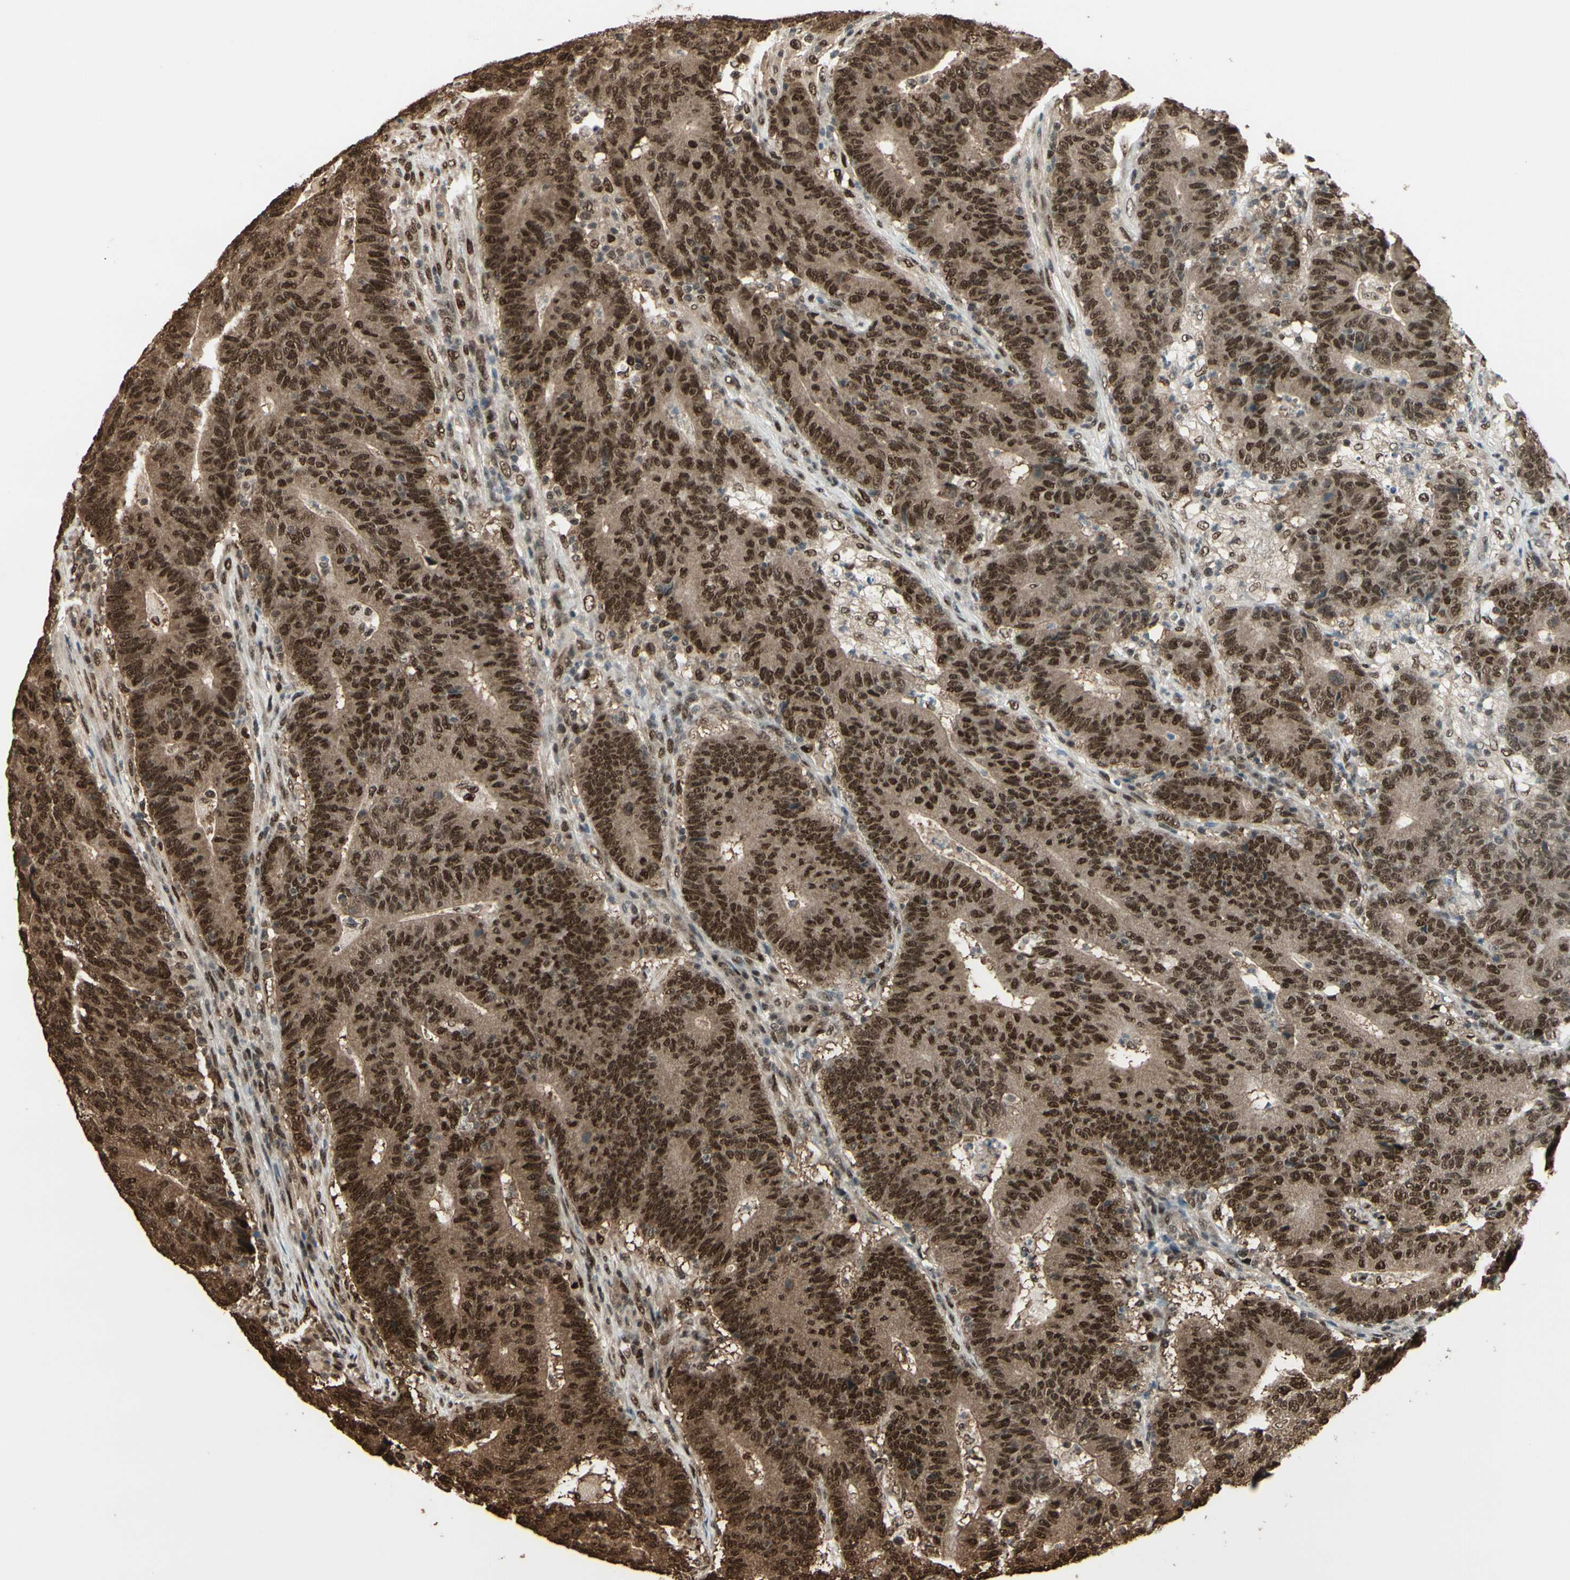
{"staining": {"intensity": "strong", "quantity": ">75%", "location": "cytoplasmic/membranous,nuclear"}, "tissue": "colorectal cancer", "cell_type": "Tumor cells", "image_type": "cancer", "snomed": [{"axis": "morphology", "description": "Normal tissue, NOS"}, {"axis": "morphology", "description": "Adenocarcinoma, NOS"}, {"axis": "topography", "description": "Colon"}], "caption": "A high-resolution image shows immunohistochemistry (IHC) staining of adenocarcinoma (colorectal), which exhibits strong cytoplasmic/membranous and nuclear expression in approximately >75% of tumor cells.", "gene": "HSF1", "patient": {"sex": "female", "age": 75}}